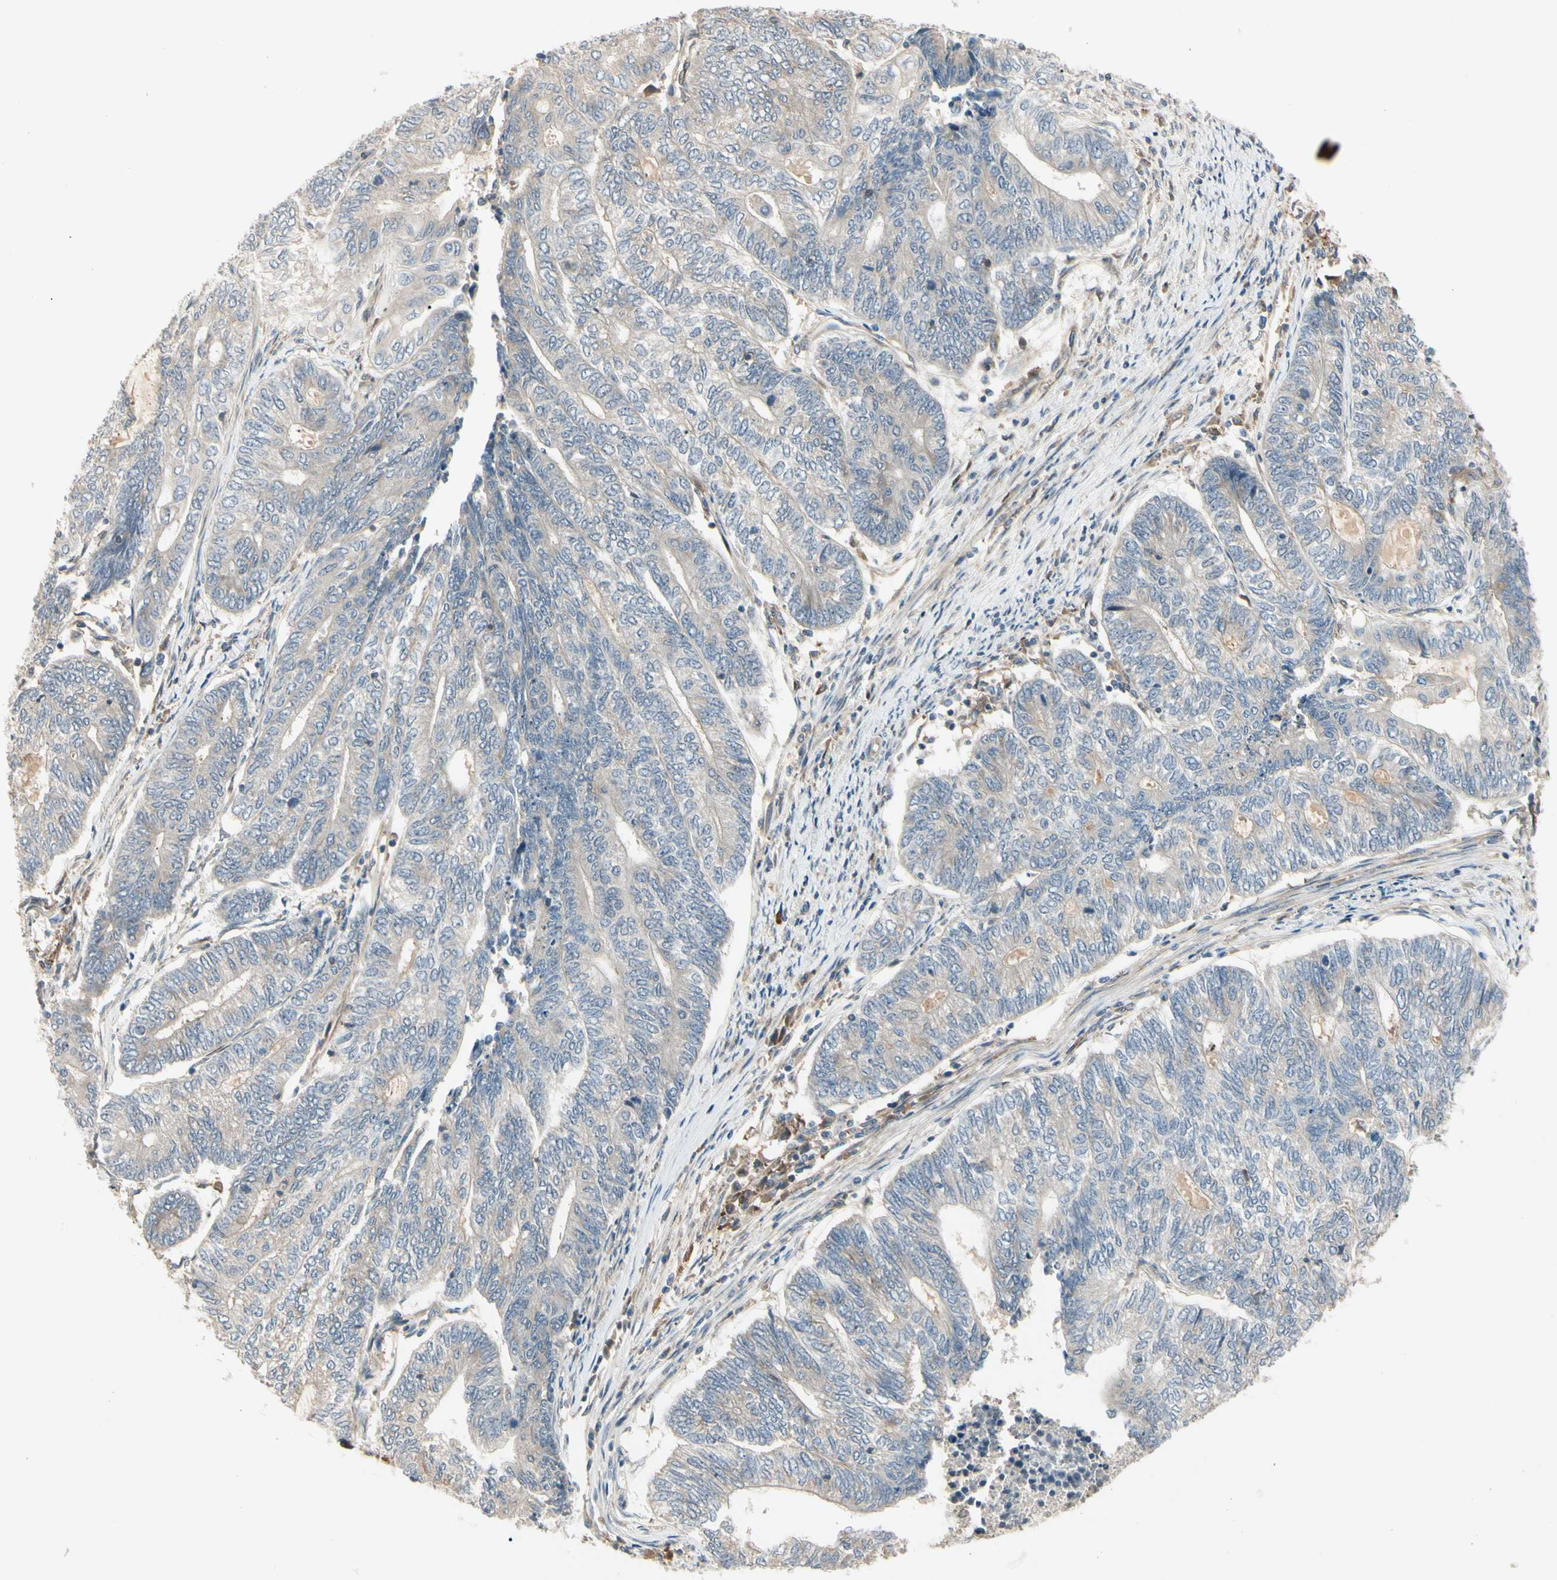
{"staining": {"intensity": "weak", "quantity": ">75%", "location": "cytoplasmic/membranous"}, "tissue": "endometrial cancer", "cell_type": "Tumor cells", "image_type": "cancer", "snomed": [{"axis": "morphology", "description": "Adenocarcinoma, NOS"}, {"axis": "topography", "description": "Uterus"}, {"axis": "topography", "description": "Endometrium"}], "caption": "Adenocarcinoma (endometrial) tissue exhibits weak cytoplasmic/membranous expression in approximately >75% of tumor cells, visualized by immunohistochemistry.", "gene": "F2R", "patient": {"sex": "female", "age": 70}}